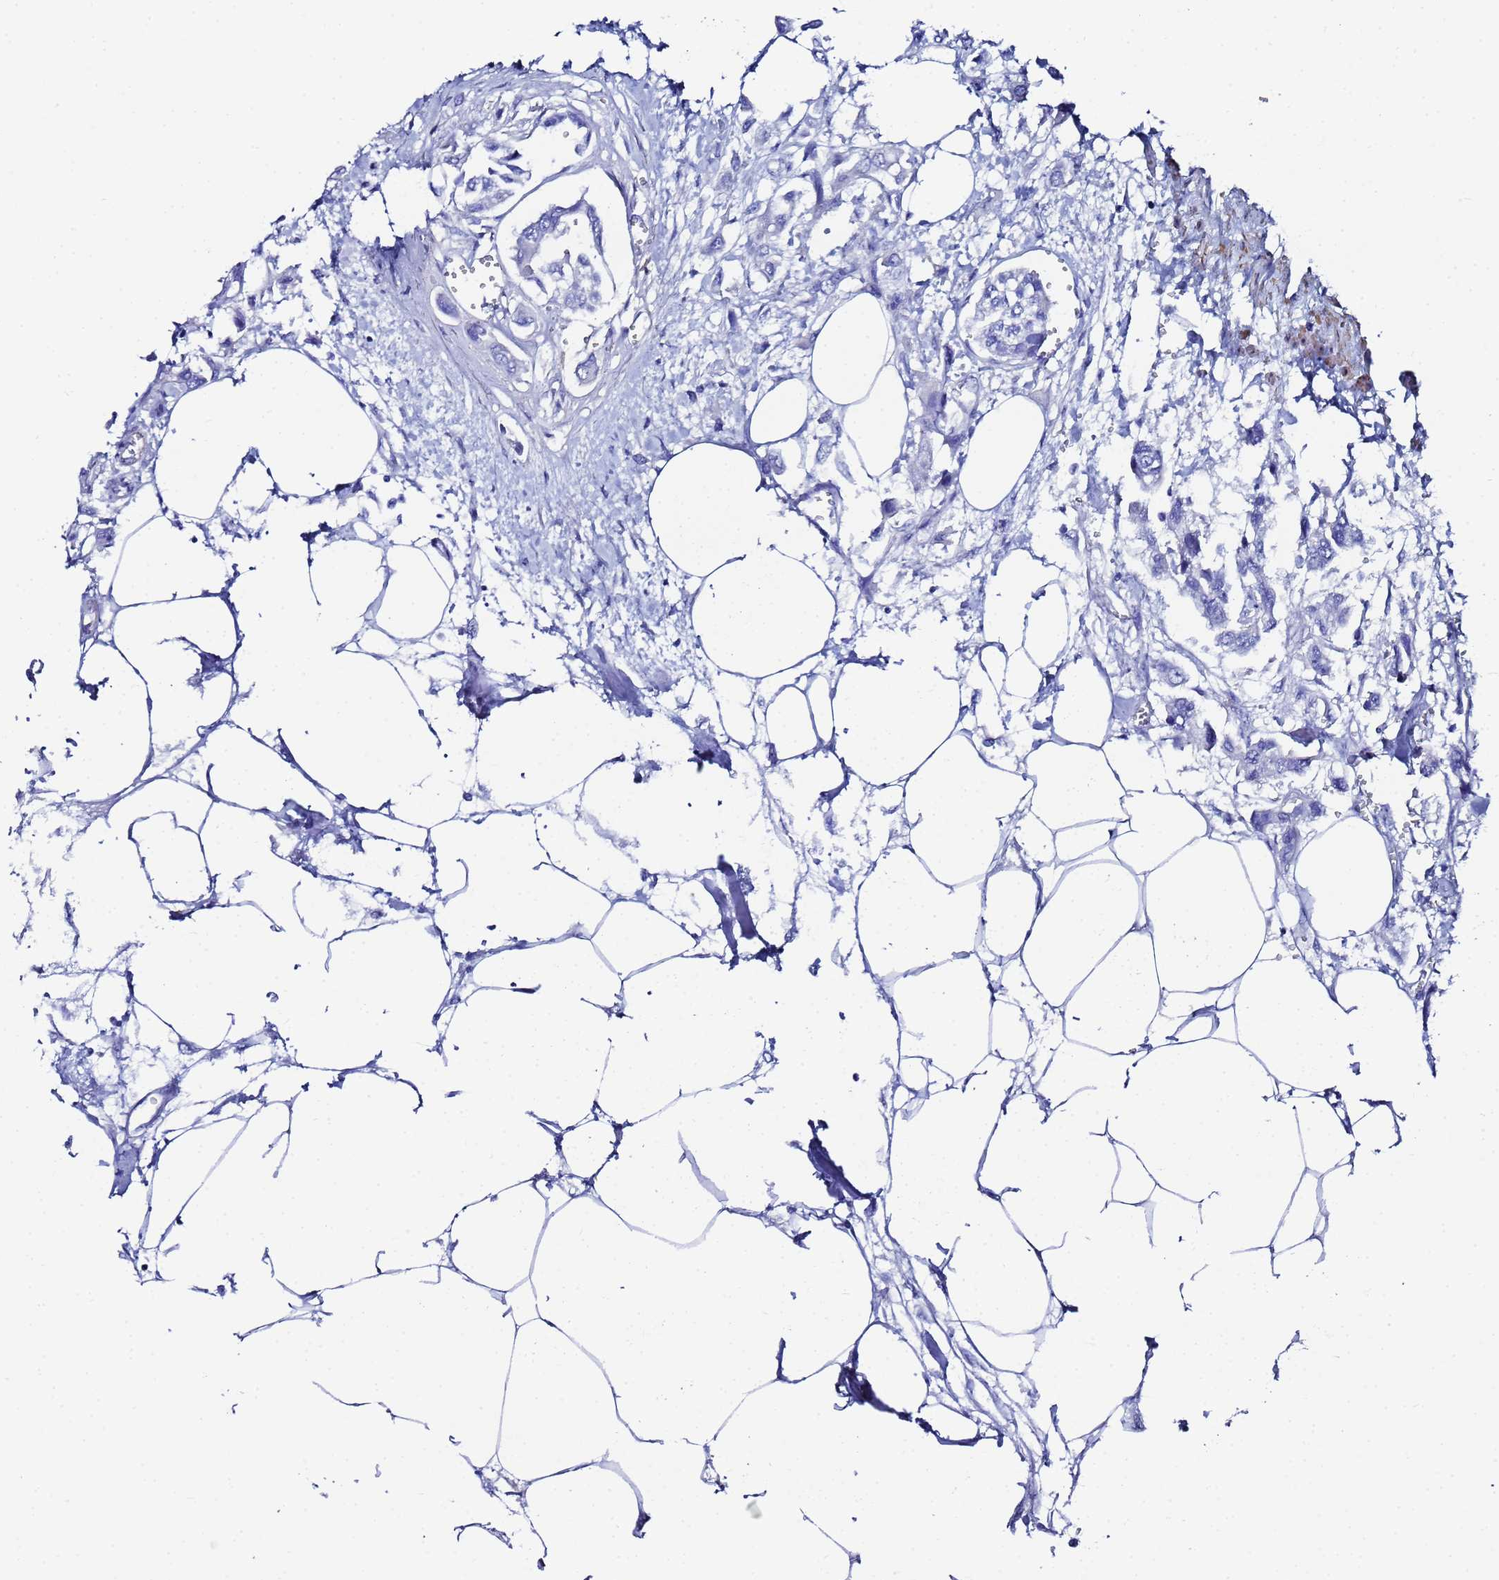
{"staining": {"intensity": "negative", "quantity": "none", "location": "none"}, "tissue": "urothelial cancer", "cell_type": "Tumor cells", "image_type": "cancer", "snomed": [{"axis": "morphology", "description": "Urothelial carcinoma, High grade"}, {"axis": "topography", "description": "Urinary bladder"}], "caption": "Tumor cells show no significant expression in high-grade urothelial carcinoma.", "gene": "RAB39B", "patient": {"sex": "male", "age": 67}}